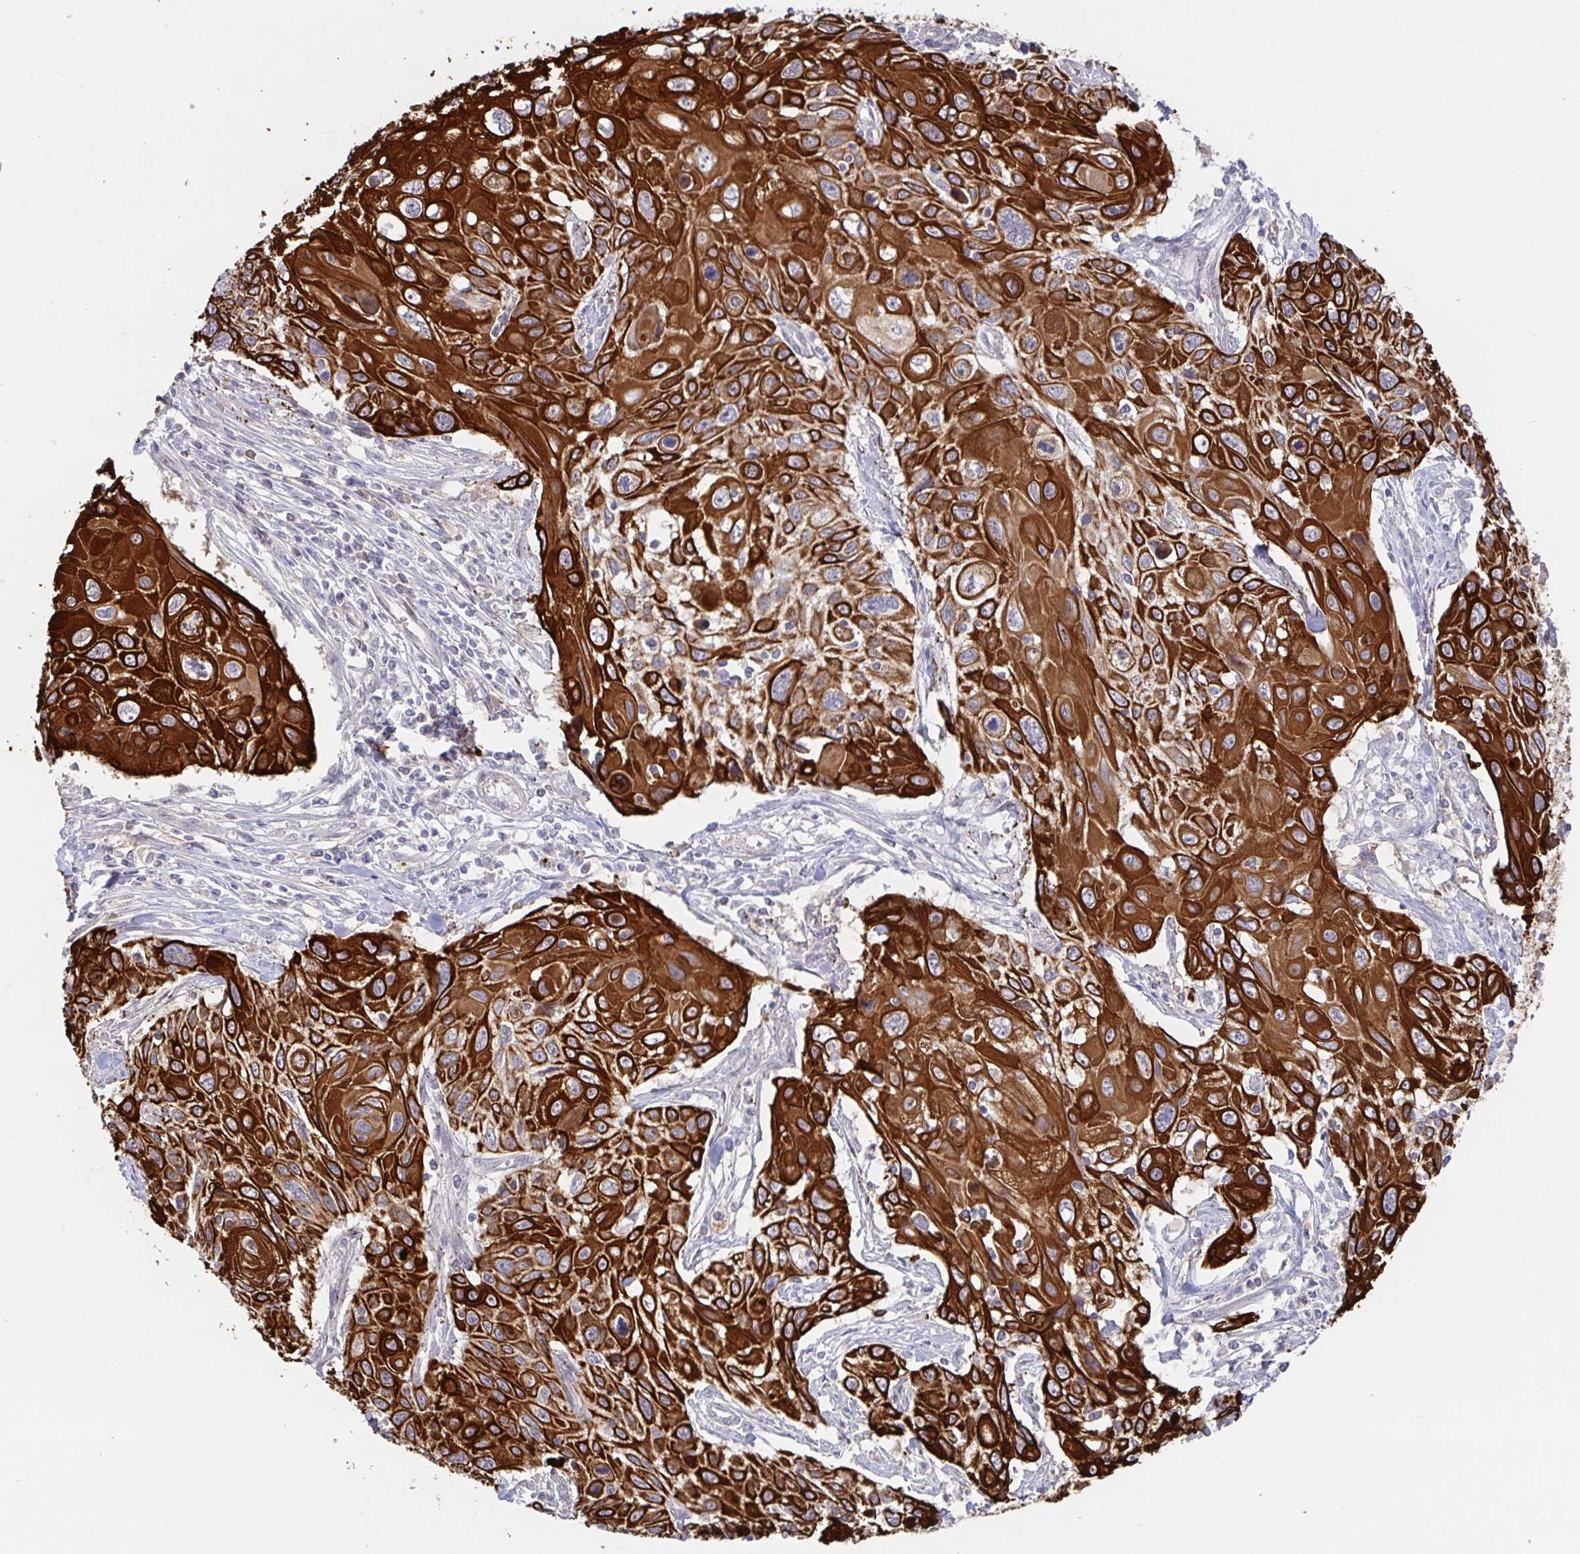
{"staining": {"intensity": "strong", "quantity": ">75%", "location": "cytoplasmic/membranous"}, "tissue": "cervical cancer", "cell_type": "Tumor cells", "image_type": "cancer", "snomed": [{"axis": "morphology", "description": "Squamous cell carcinoma, NOS"}, {"axis": "topography", "description": "Cervix"}], "caption": "Human cervical squamous cell carcinoma stained for a protein (brown) shows strong cytoplasmic/membranous positive positivity in approximately >75% of tumor cells.", "gene": "AACS", "patient": {"sex": "female", "age": 70}}